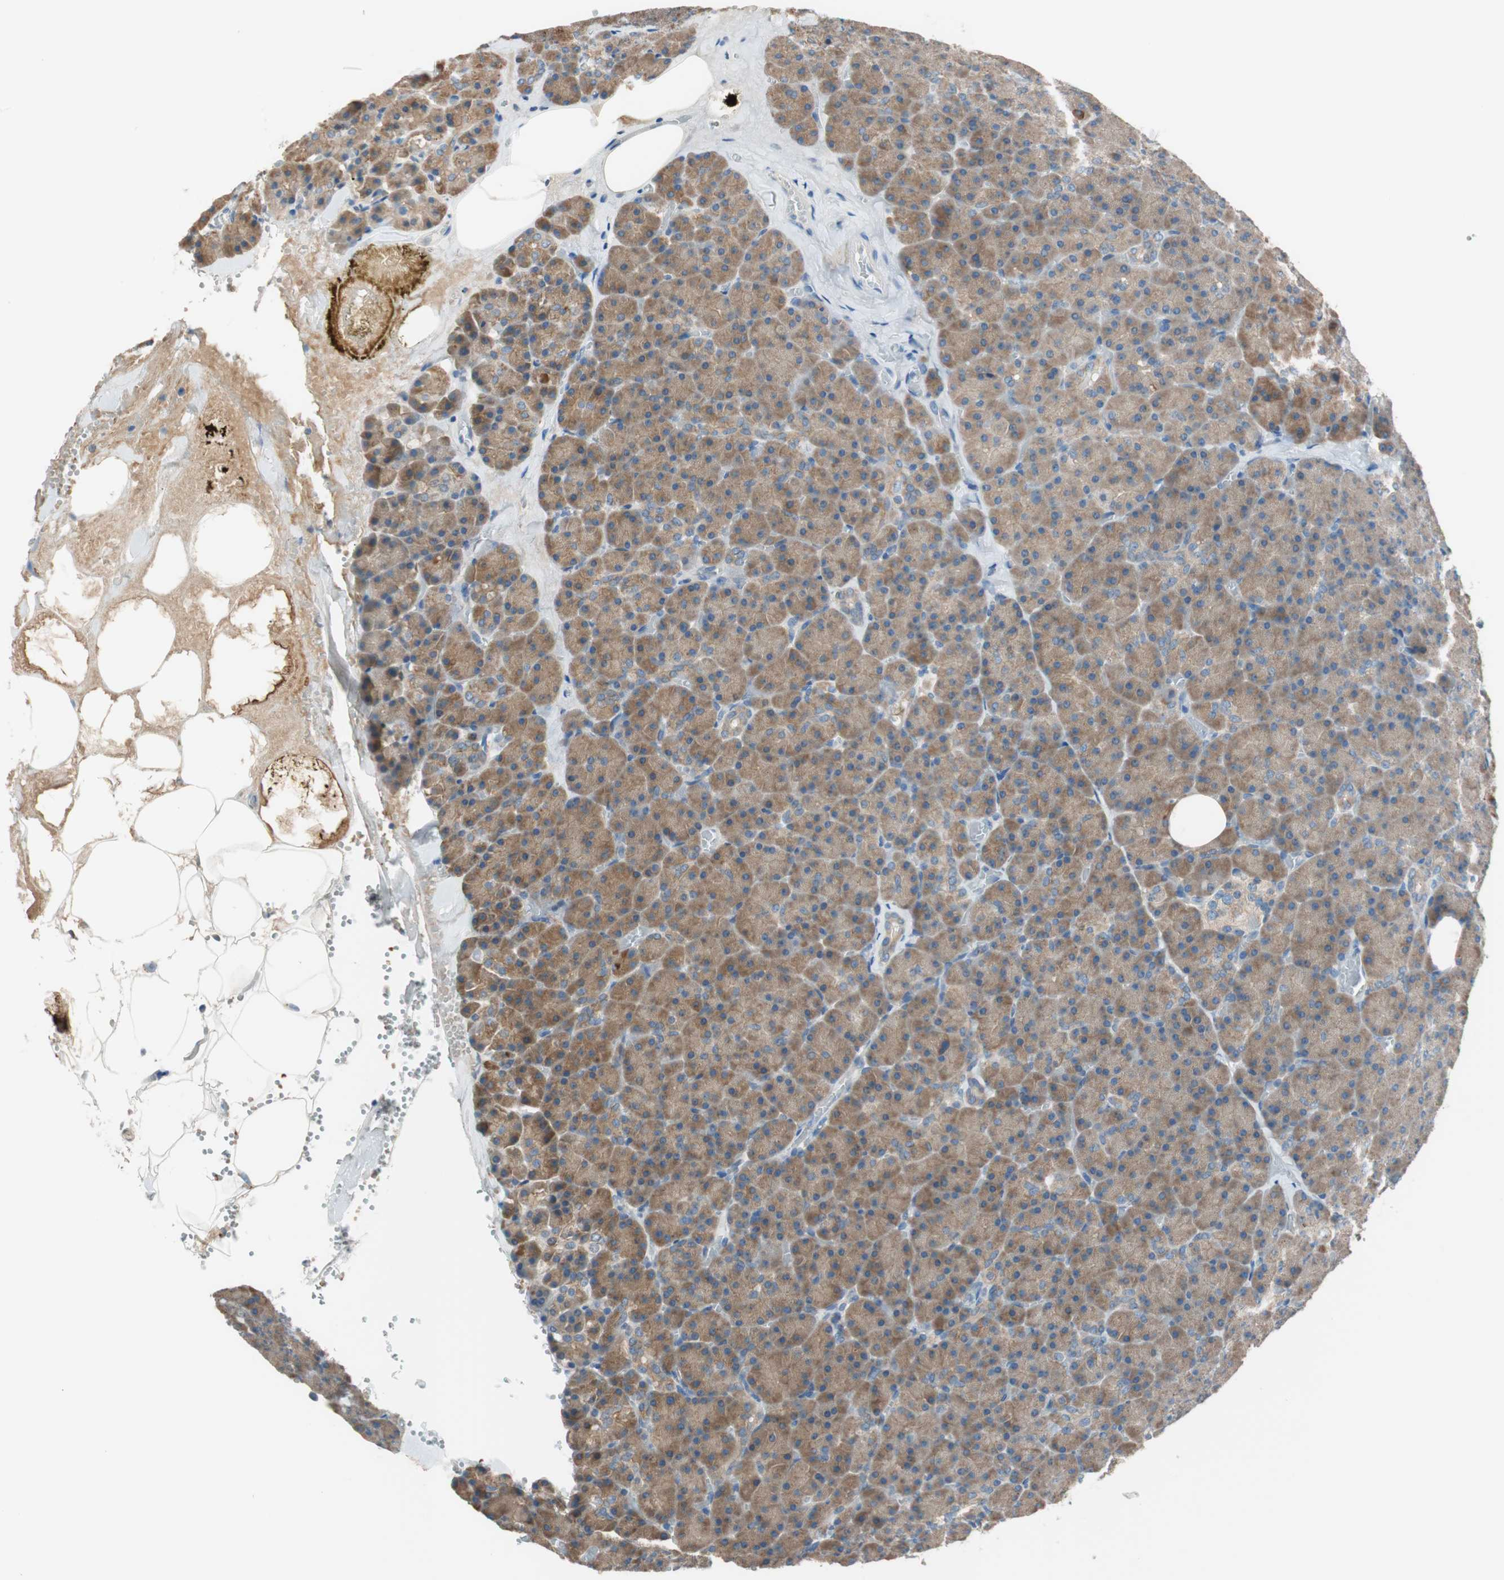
{"staining": {"intensity": "moderate", "quantity": ">75%", "location": "cytoplasmic/membranous"}, "tissue": "pancreas", "cell_type": "Exocrine glandular cells", "image_type": "normal", "snomed": [{"axis": "morphology", "description": "Normal tissue, NOS"}, {"axis": "topography", "description": "Pancreas"}], "caption": "DAB (3,3'-diaminobenzidine) immunohistochemical staining of benign pancreas demonstrates moderate cytoplasmic/membranous protein staining in approximately >75% of exocrine glandular cells. The protein is stained brown, and the nuclei are stained in blue (DAB (3,3'-diaminobenzidine) IHC with brightfield microscopy, high magnification).", "gene": "GLUL", "patient": {"sex": "female", "age": 35}}